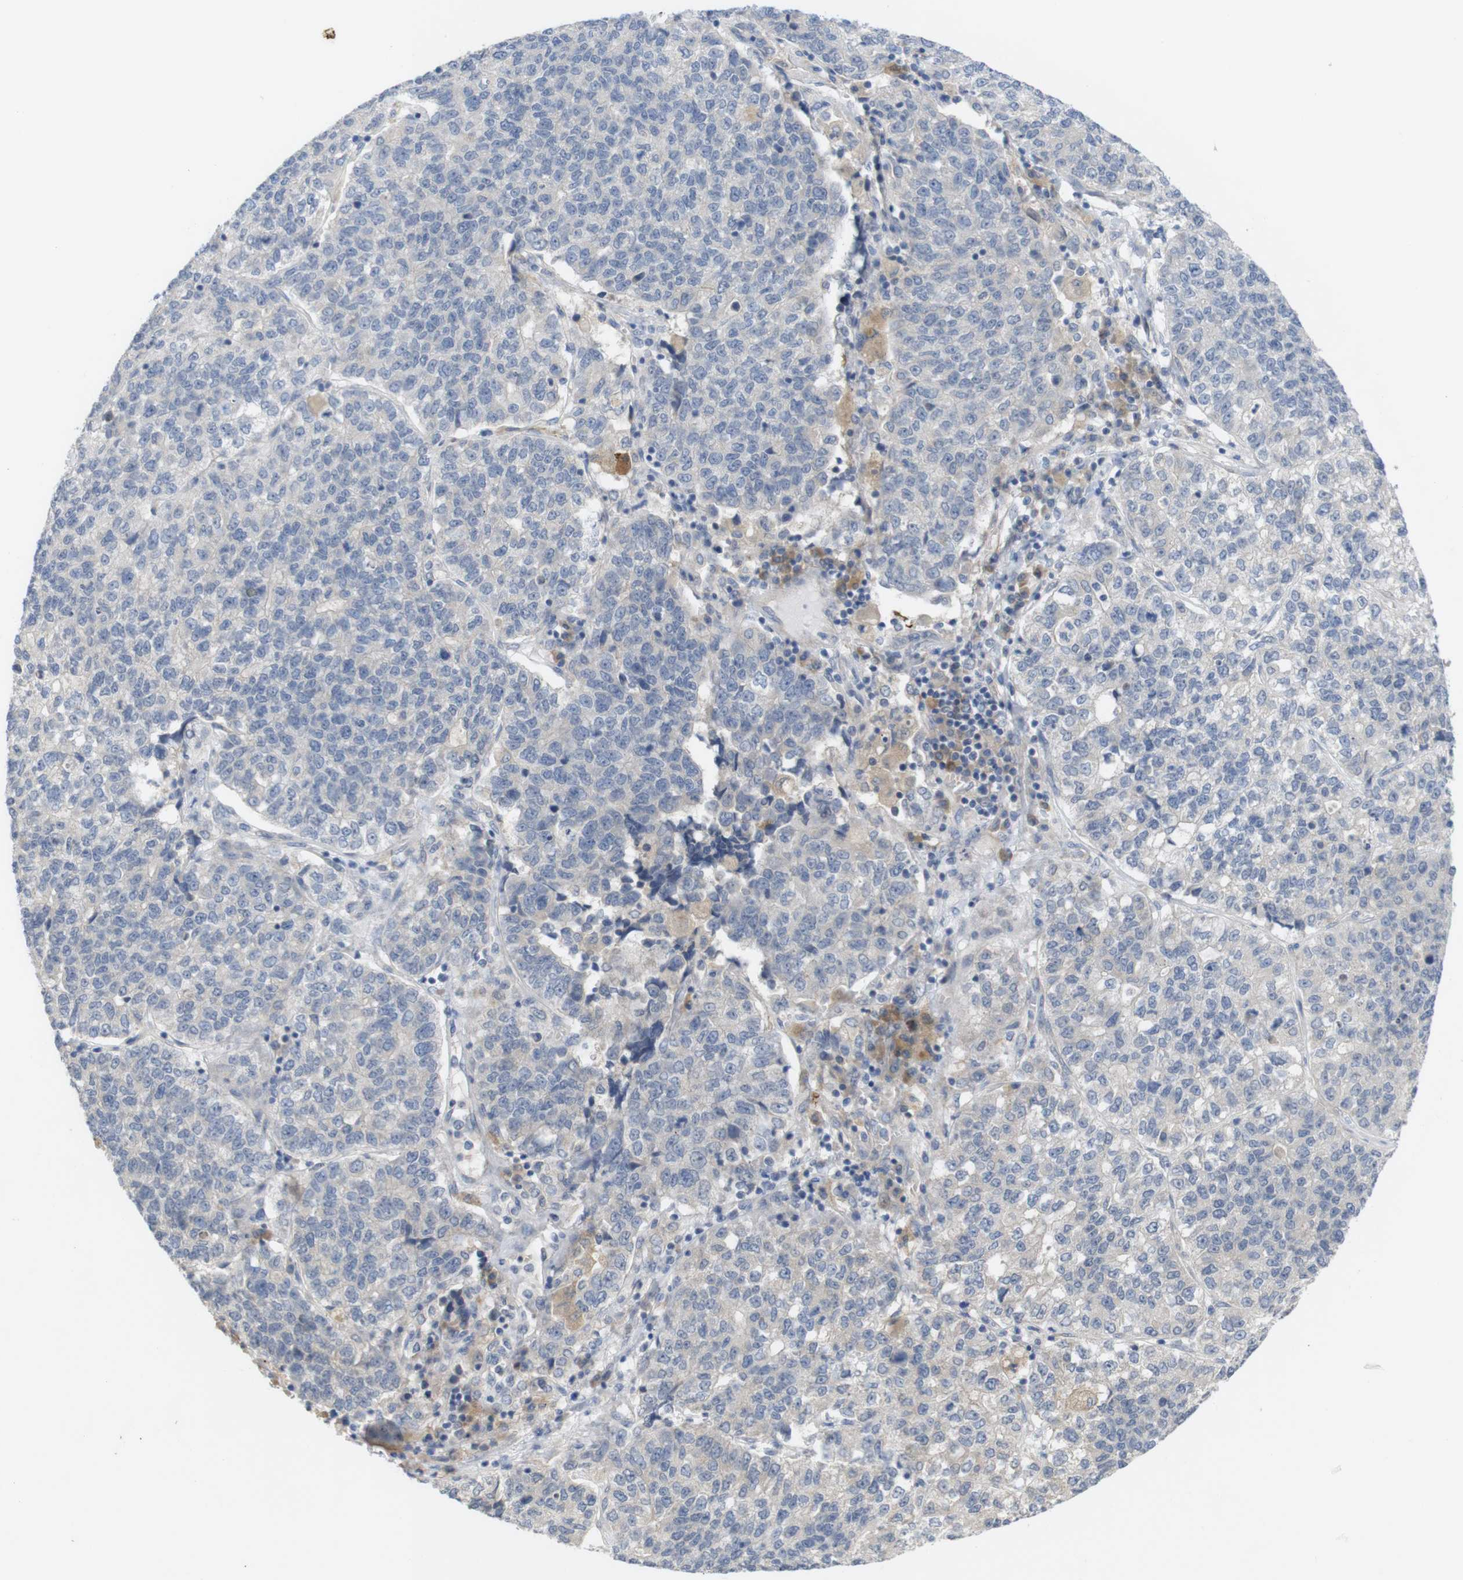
{"staining": {"intensity": "negative", "quantity": "none", "location": "none"}, "tissue": "lung cancer", "cell_type": "Tumor cells", "image_type": "cancer", "snomed": [{"axis": "morphology", "description": "Adenocarcinoma, NOS"}, {"axis": "topography", "description": "Lung"}], "caption": "This is a micrograph of immunohistochemistry (IHC) staining of lung cancer, which shows no staining in tumor cells. The staining was performed using DAB to visualize the protein expression in brown, while the nuclei were stained in blue with hematoxylin (Magnification: 20x).", "gene": "BCAR3", "patient": {"sex": "male", "age": 49}}